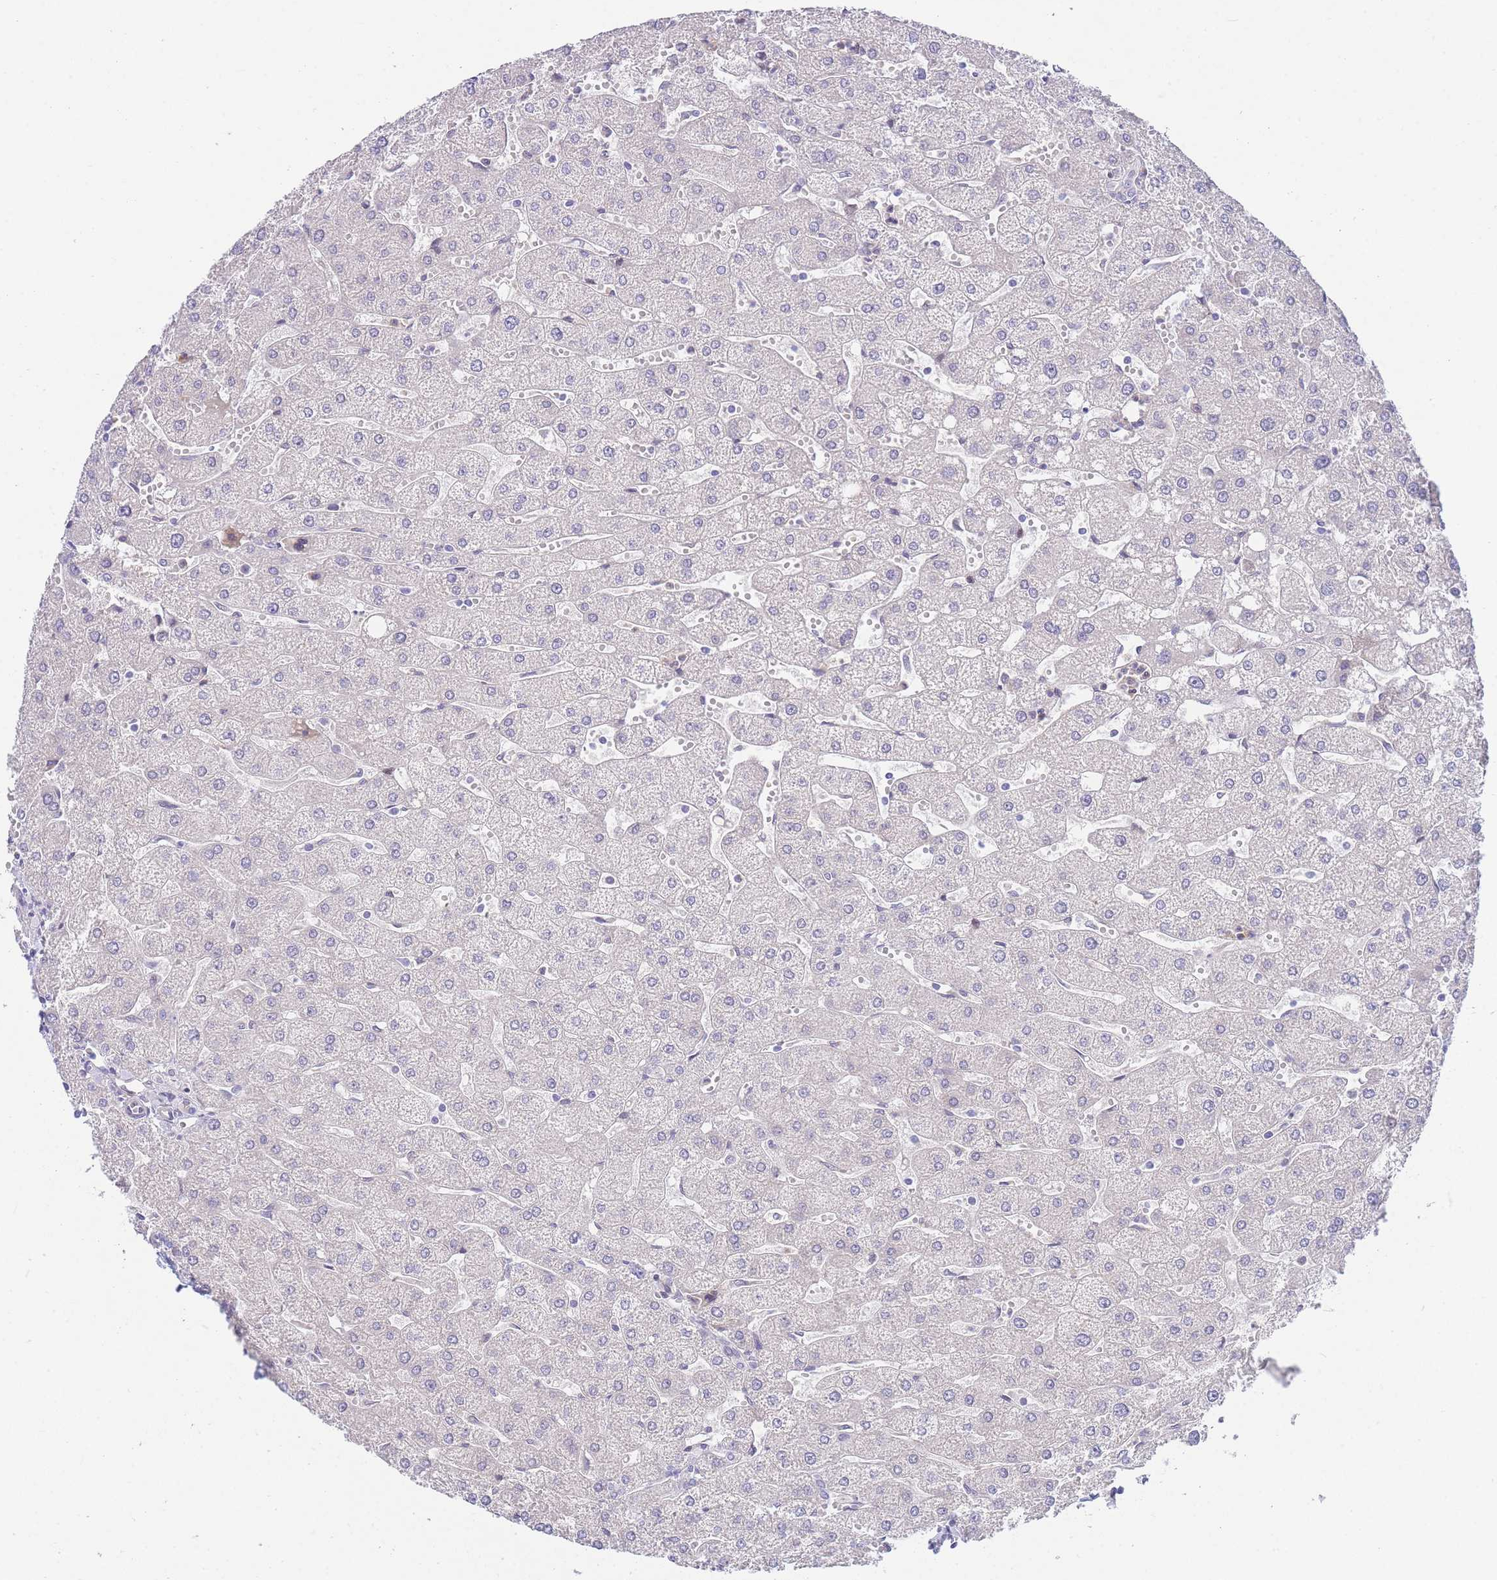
{"staining": {"intensity": "negative", "quantity": "none", "location": "none"}, "tissue": "liver", "cell_type": "Cholangiocytes", "image_type": "normal", "snomed": [{"axis": "morphology", "description": "Normal tissue, NOS"}, {"axis": "topography", "description": "Liver"}], "caption": "This is a image of immunohistochemistry (IHC) staining of unremarkable liver, which shows no positivity in cholangiocytes.", "gene": "SHCBP1", "patient": {"sex": "male", "age": 67}}